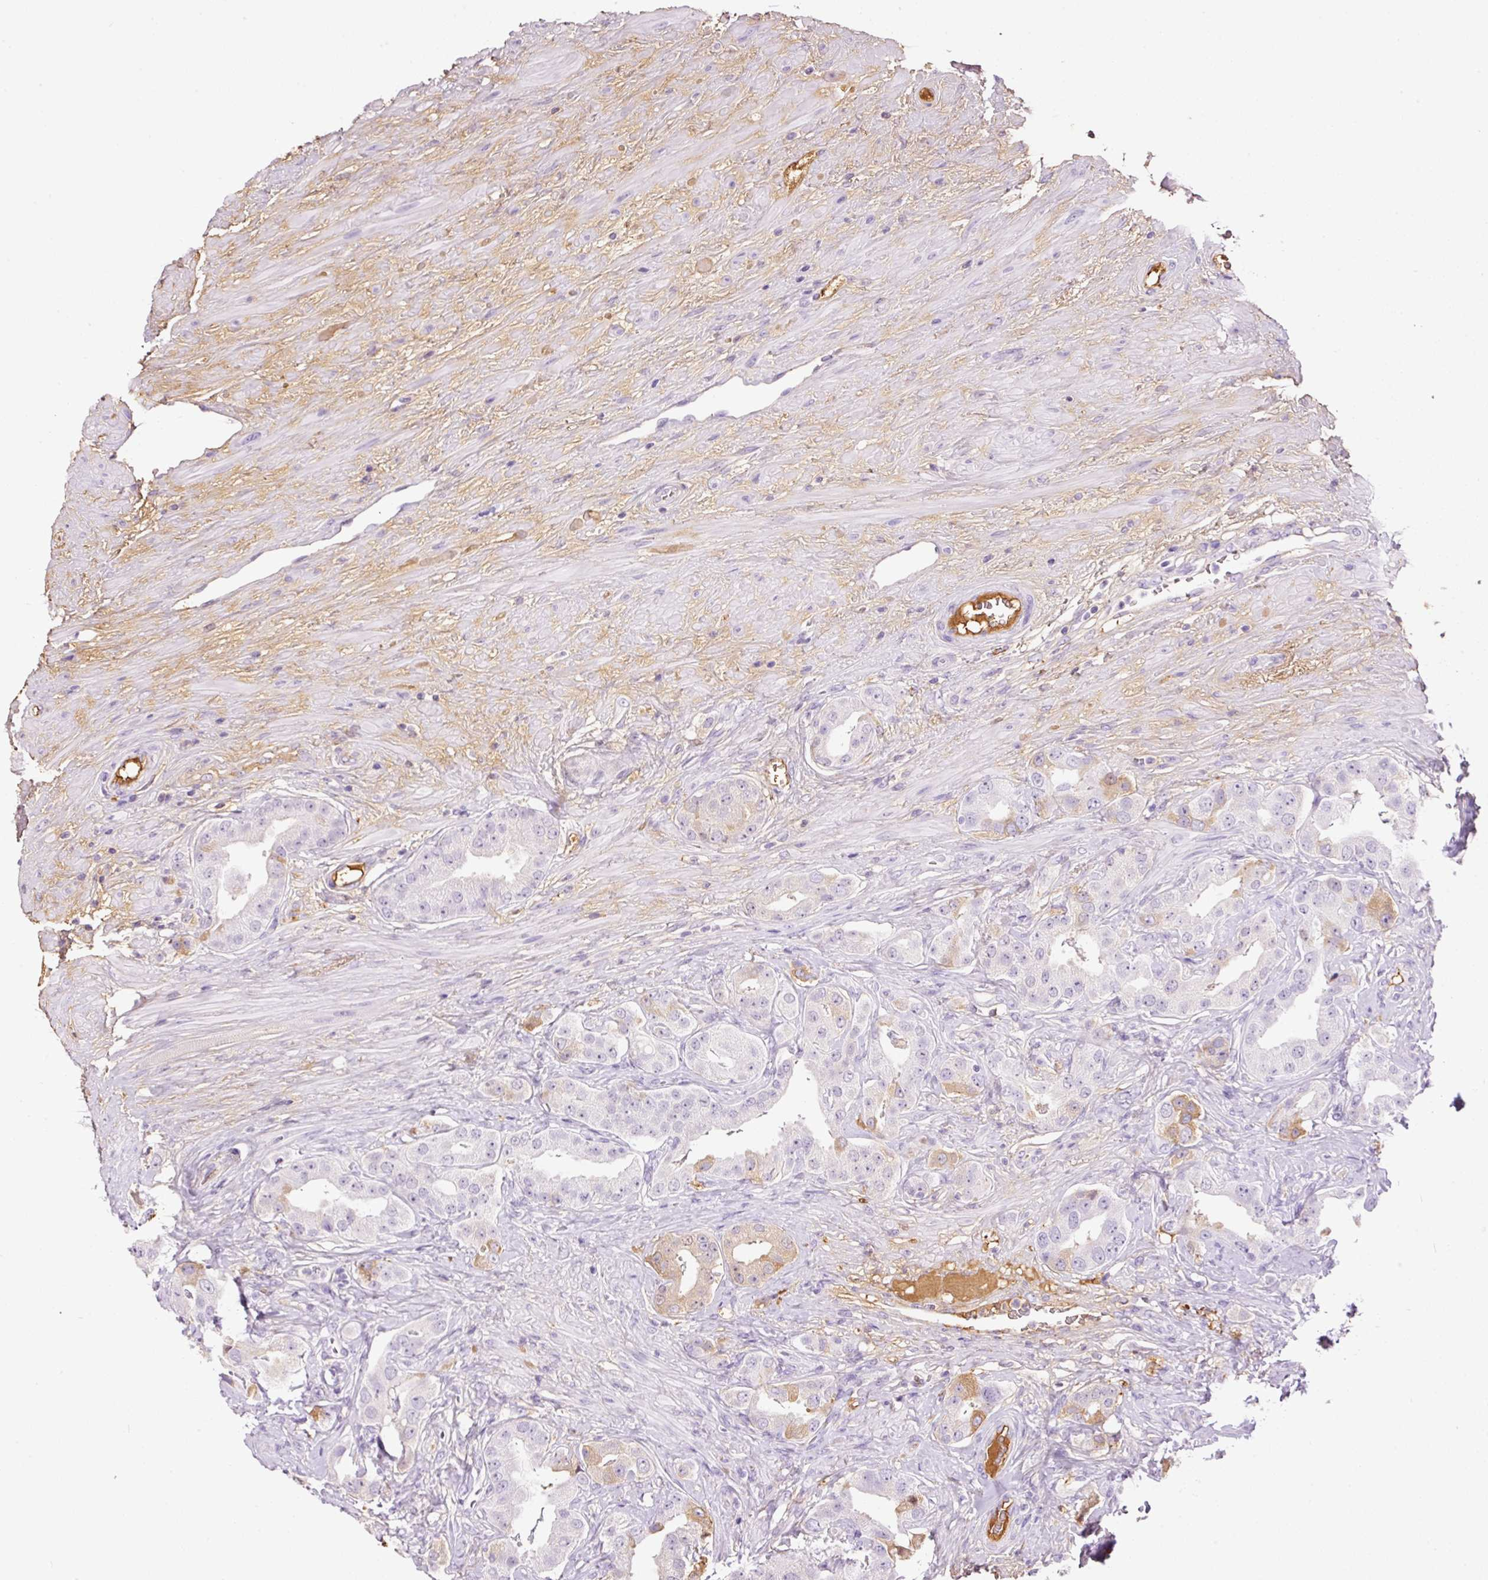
{"staining": {"intensity": "weak", "quantity": "<25%", "location": "cytoplasmic/membranous"}, "tissue": "prostate cancer", "cell_type": "Tumor cells", "image_type": "cancer", "snomed": [{"axis": "morphology", "description": "Adenocarcinoma, High grade"}, {"axis": "topography", "description": "Prostate"}], "caption": "Immunohistochemistry of prostate cancer (high-grade adenocarcinoma) demonstrates no staining in tumor cells.", "gene": "PRPF38B", "patient": {"sex": "male", "age": 63}}